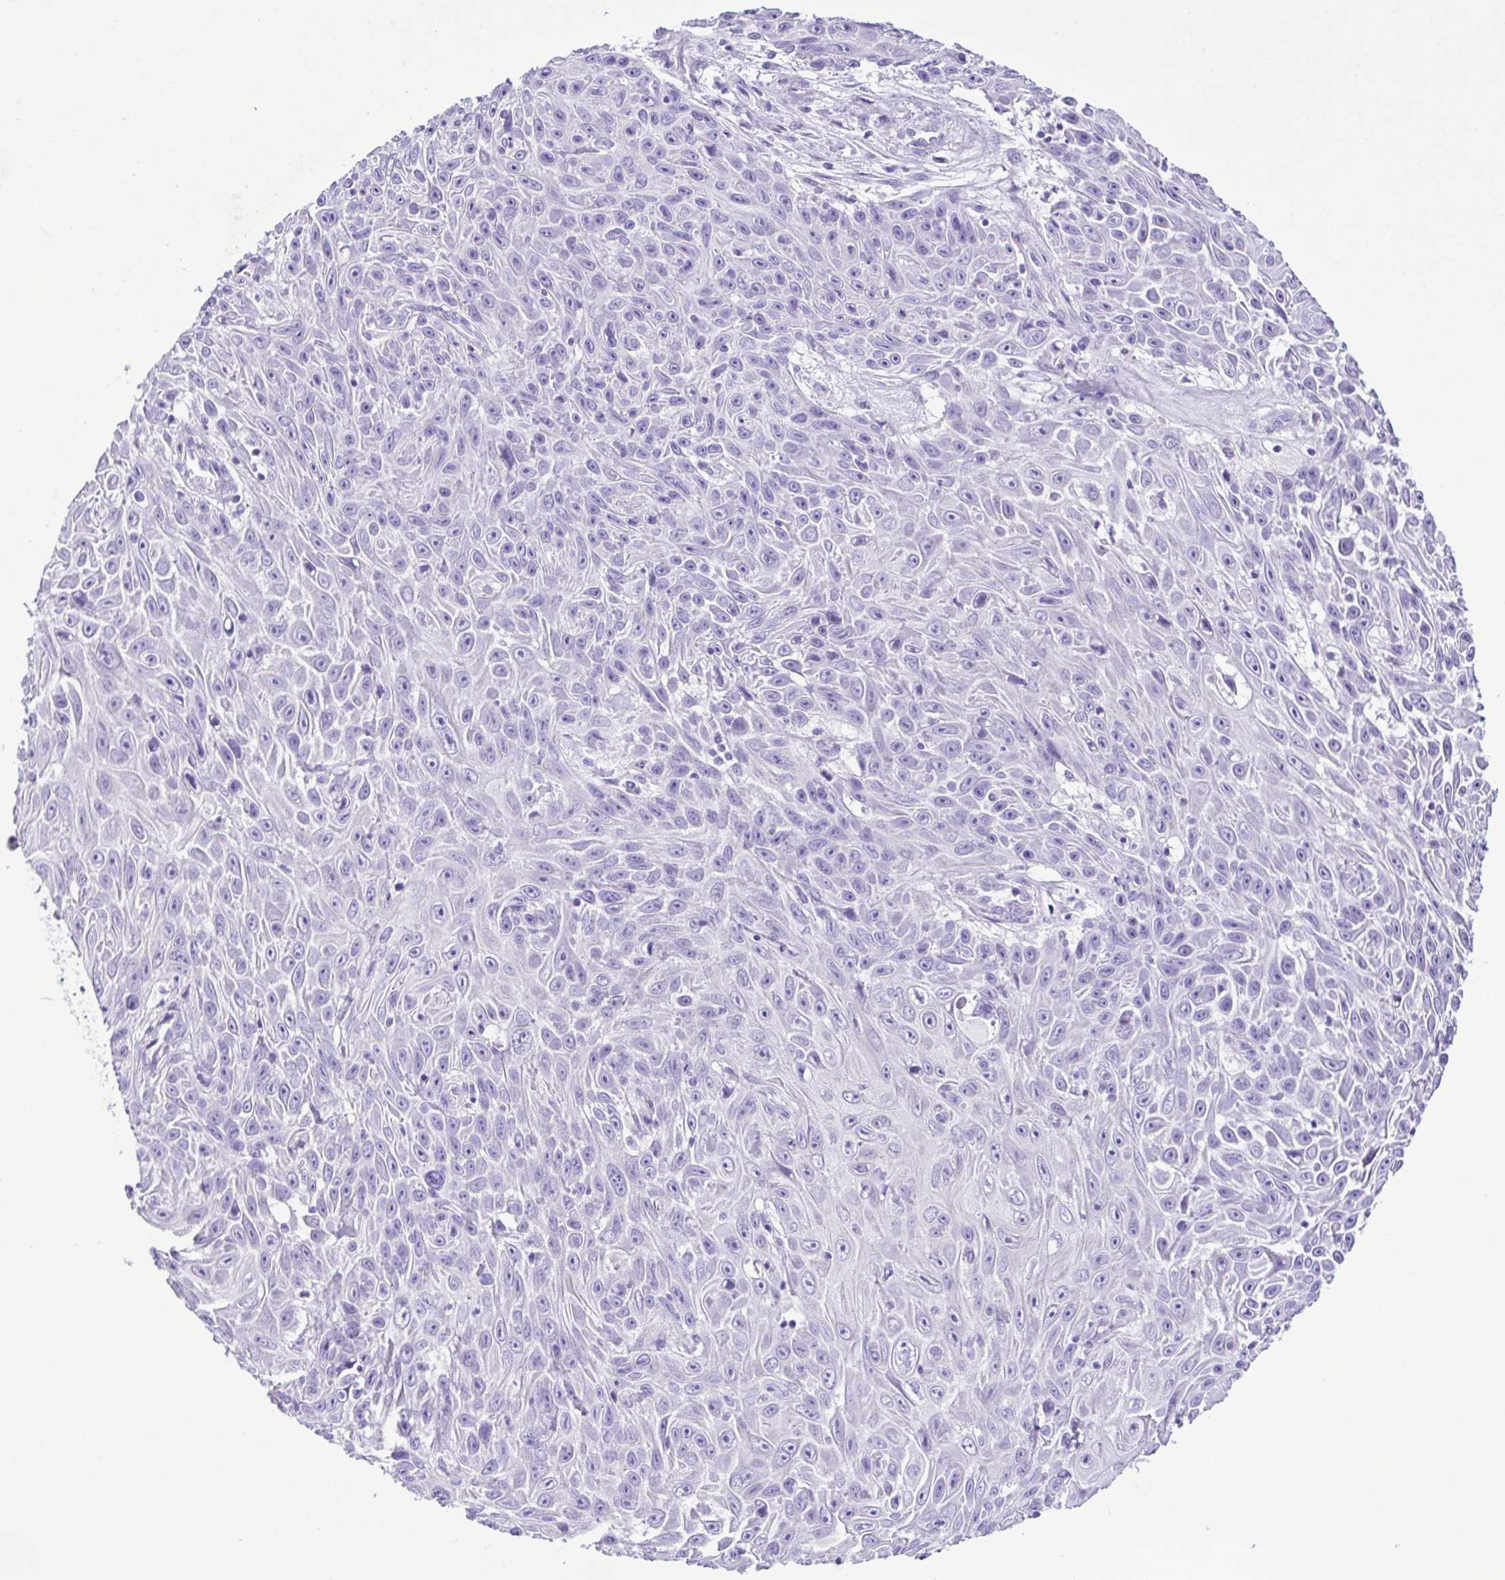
{"staining": {"intensity": "negative", "quantity": "none", "location": "none"}, "tissue": "skin cancer", "cell_type": "Tumor cells", "image_type": "cancer", "snomed": [{"axis": "morphology", "description": "Squamous cell carcinoma, NOS"}, {"axis": "topography", "description": "Skin"}], "caption": "Tumor cells show no significant protein positivity in skin cancer. (DAB (3,3'-diaminobenzidine) immunohistochemistry with hematoxylin counter stain).", "gene": "SYT1", "patient": {"sex": "male", "age": 82}}